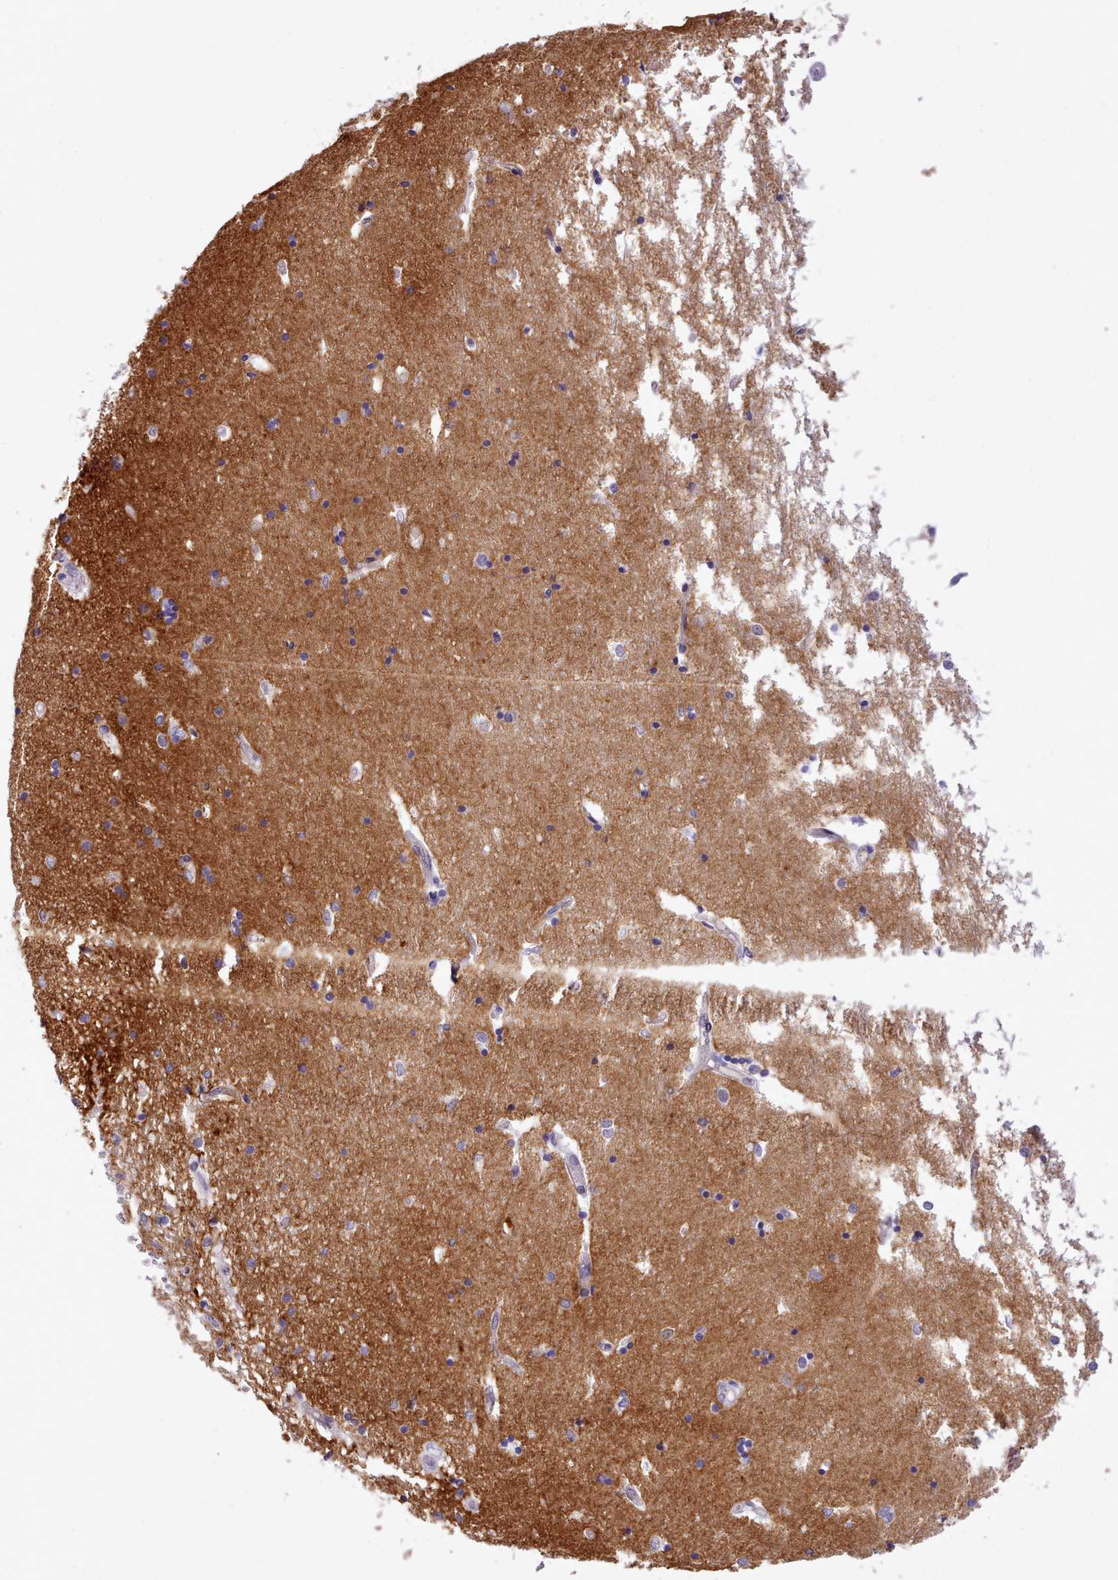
{"staining": {"intensity": "negative", "quantity": "none", "location": "none"}, "tissue": "hippocampus", "cell_type": "Glial cells", "image_type": "normal", "snomed": [{"axis": "morphology", "description": "Normal tissue, NOS"}, {"axis": "topography", "description": "Hippocampus"}], "caption": "The histopathology image shows no staining of glial cells in normal hippocampus.", "gene": "CYP2A13", "patient": {"sex": "male", "age": 45}}